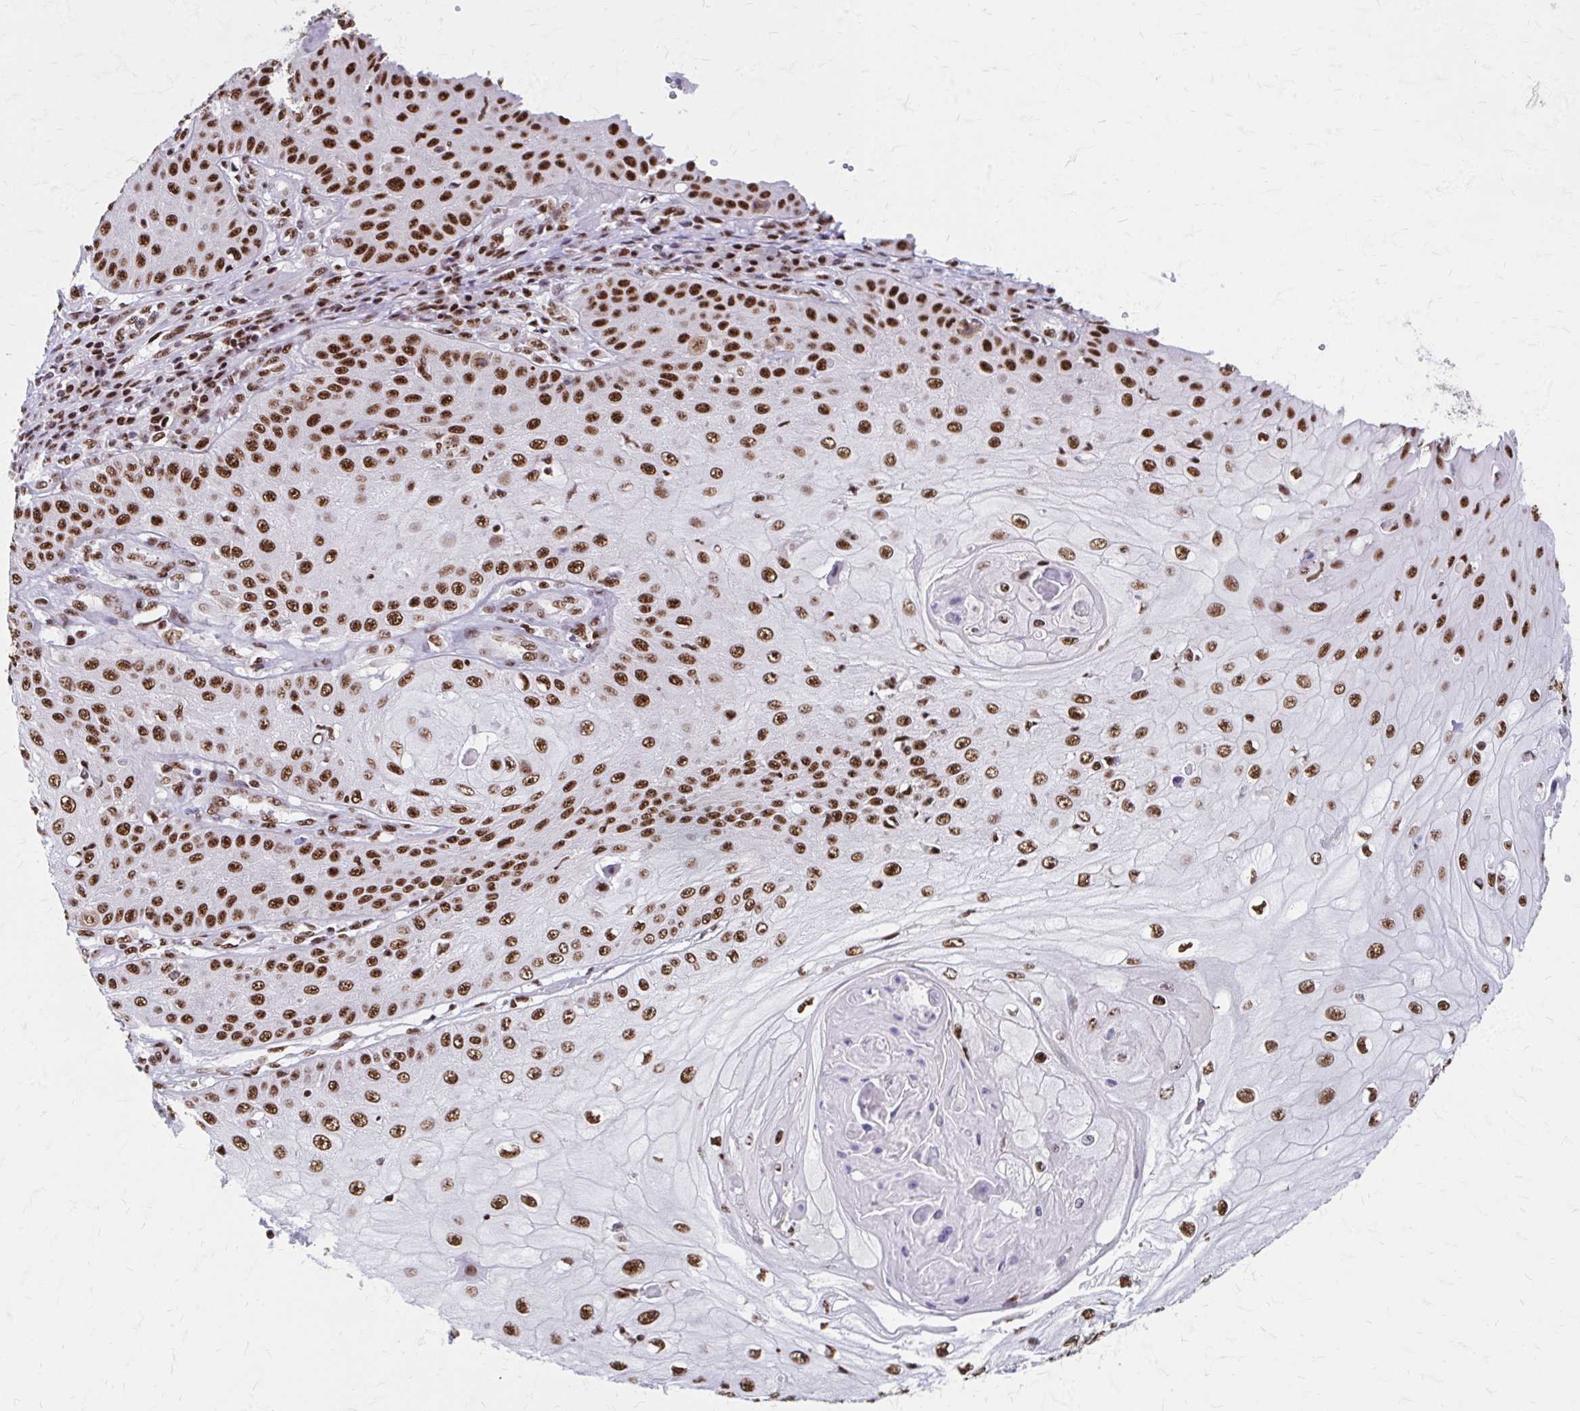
{"staining": {"intensity": "strong", "quantity": ">75%", "location": "nuclear"}, "tissue": "skin cancer", "cell_type": "Tumor cells", "image_type": "cancer", "snomed": [{"axis": "morphology", "description": "Squamous cell carcinoma, NOS"}, {"axis": "topography", "description": "Skin"}], "caption": "Protein staining shows strong nuclear positivity in about >75% of tumor cells in skin cancer.", "gene": "CNKSR3", "patient": {"sex": "male", "age": 70}}